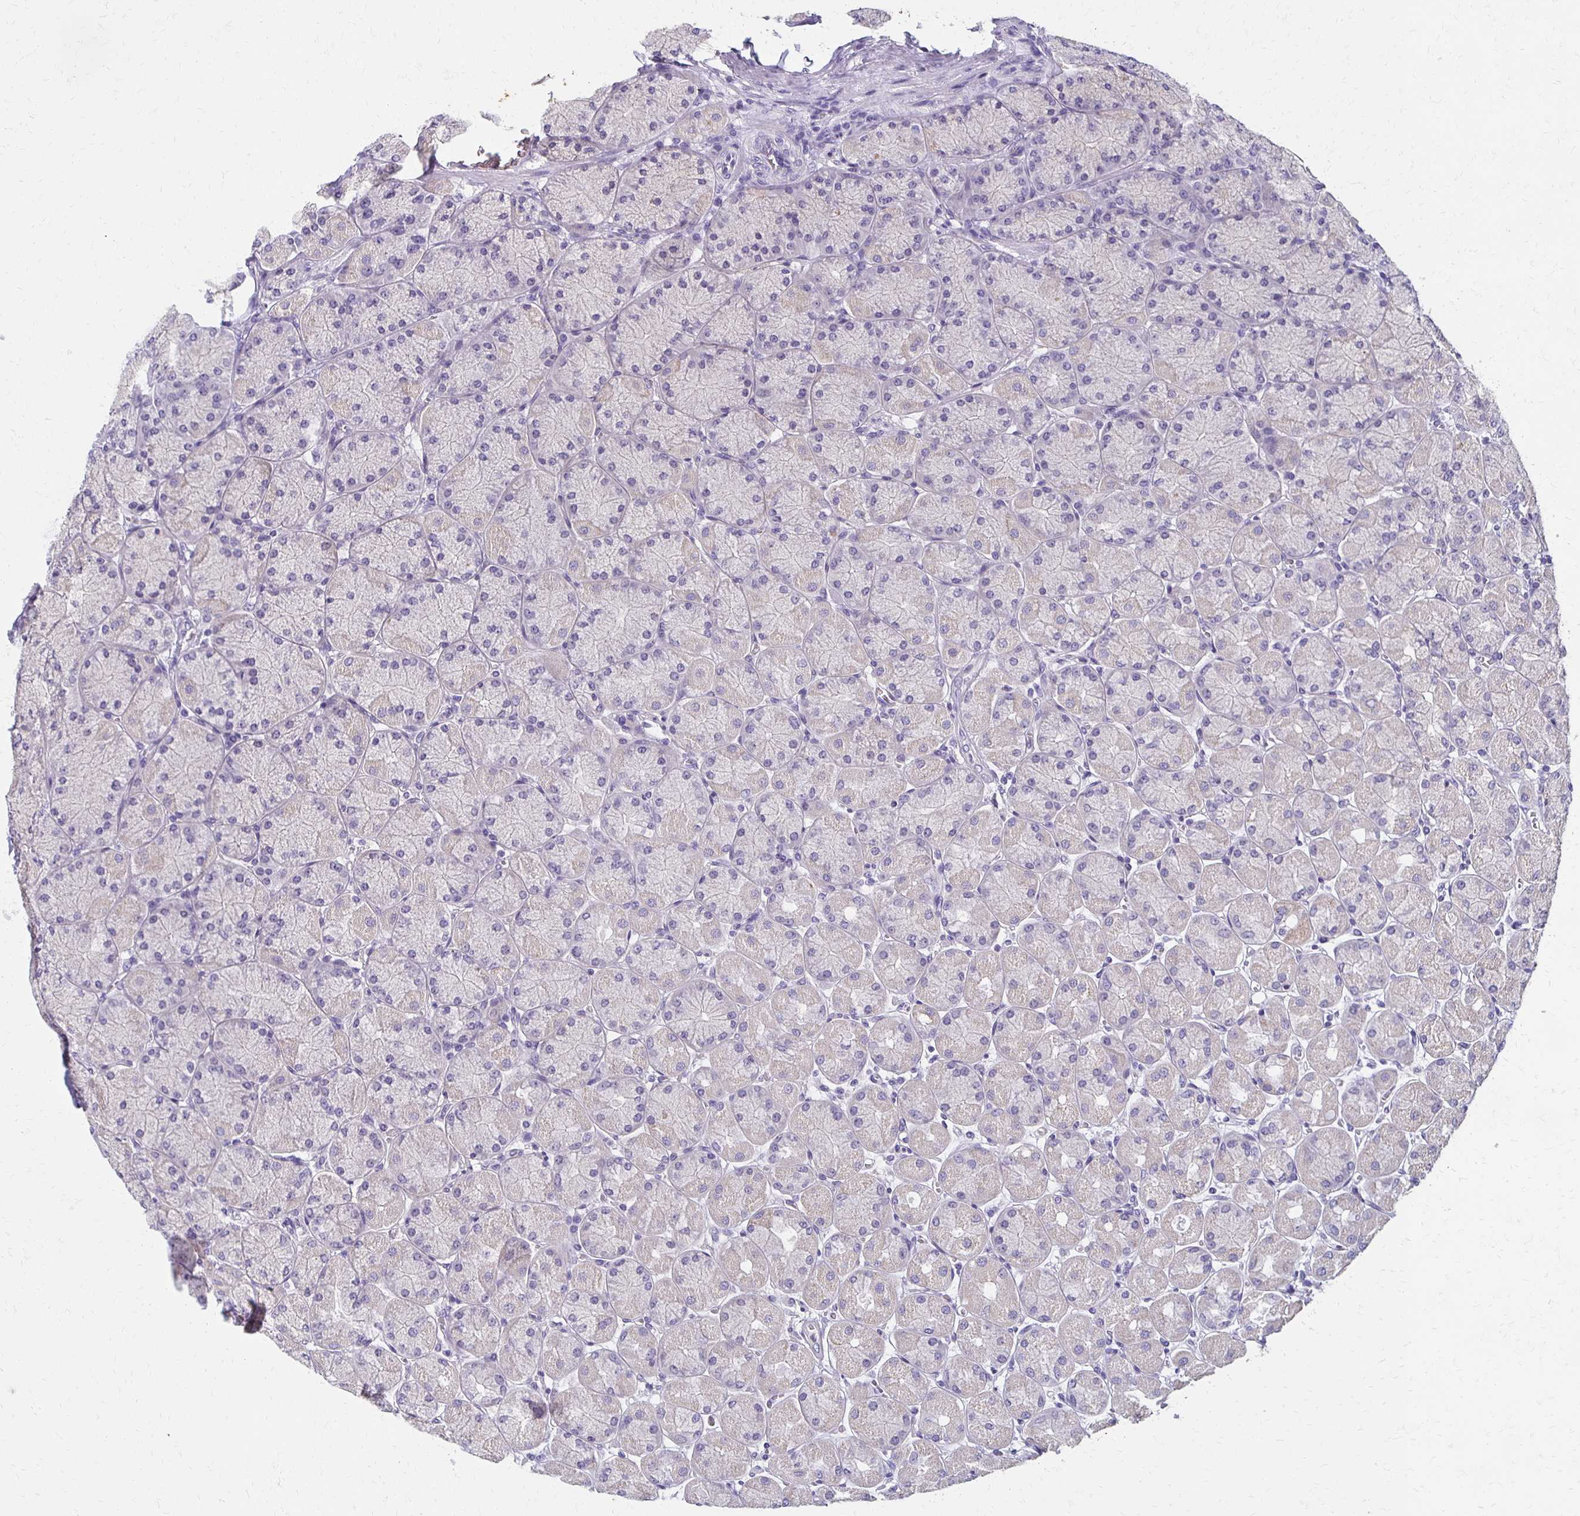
{"staining": {"intensity": "weak", "quantity": "<25%", "location": "cytoplasmic/membranous"}, "tissue": "stomach", "cell_type": "Glandular cells", "image_type": "normal", "snomed": [{"axis": "morphology", "description": "Normal tissue, NOS"}, {"axis": "topography", "description": "Stomach, upper"}], "caption": "The histopathology image displays no staining of glandular cells in benign stomach. The staining is performed using DAB (3,3'-diaminobenzidine) brown chromogen with nuclei counter-stained in using hematoxylin.", "gene": "BBS12", "patient": {"sex": "female", "age": 56}}